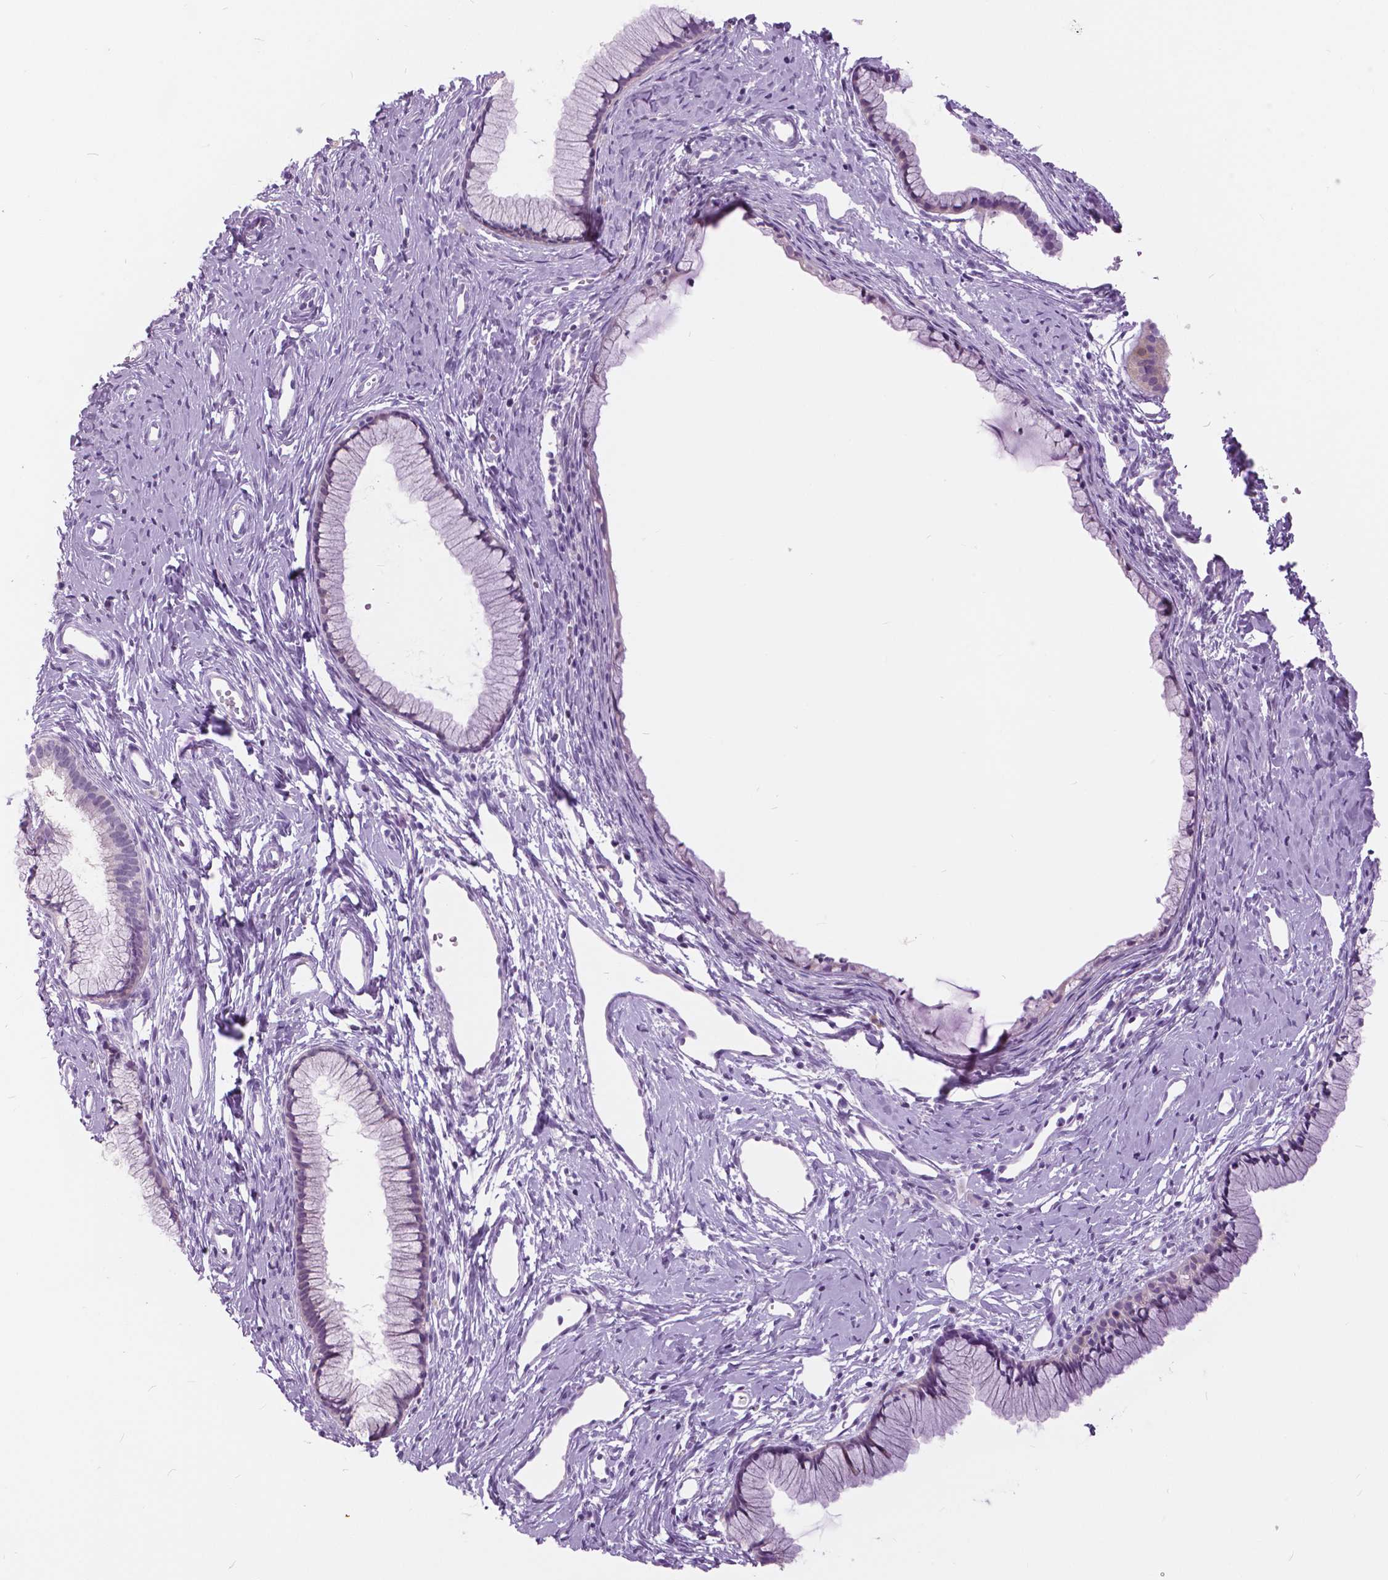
{"staining": {"intensity": "negative", "quantity": "none", "location": "none"}, "tissue": "cervix", "cell_type": "Glandular cells", "image_type": "normal", "snomed": [{"axis": "morphology", "description": "Normal tissue, NOS"}, {"axis": "topography", "description": "Cervix"}], "caption": "Protein analysis of normal cervix reveals no significant positivity in glandular cells.", "gene": "TP53TG5", "patient": {"sex": "female", "age": 40}}